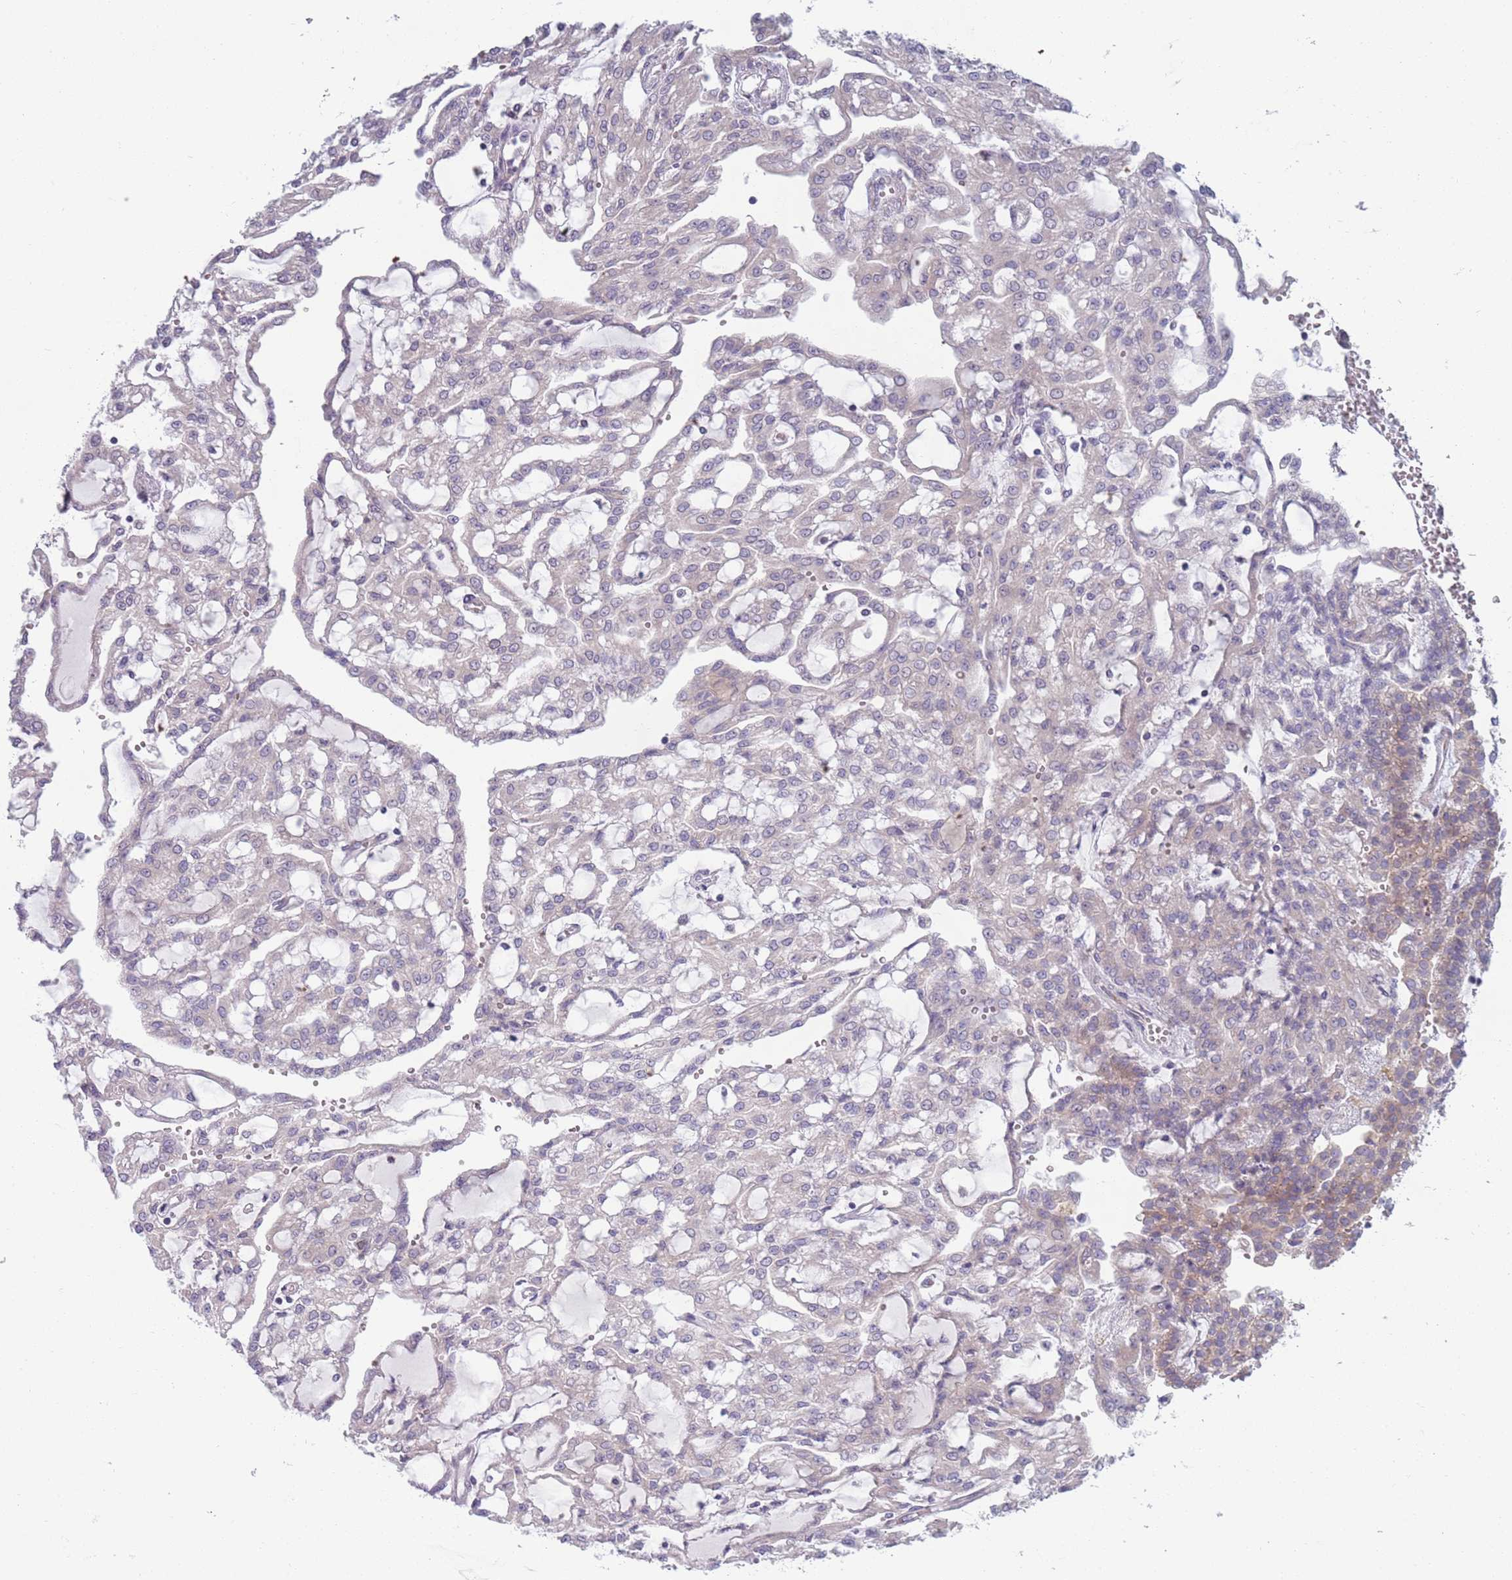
{"staining": {"intensity": "negative", "quantity": "none", "location": "none"}, "tissue": "renal cancer", "cell_type": "Tumor cells", "image_type": "cancer", "snomed": [{"axis": "morphology", "description": "Adenocarcinoma, NOS"}, {"axis": "topography", "description": "Kidney"}], "caption": "This is an immunohistochemistry (IHC) image of adenocarcinoma (renal). There is no staining in tumor cells.", "gene": "LTB", "patient": {"sex": "male", "age": 63}}